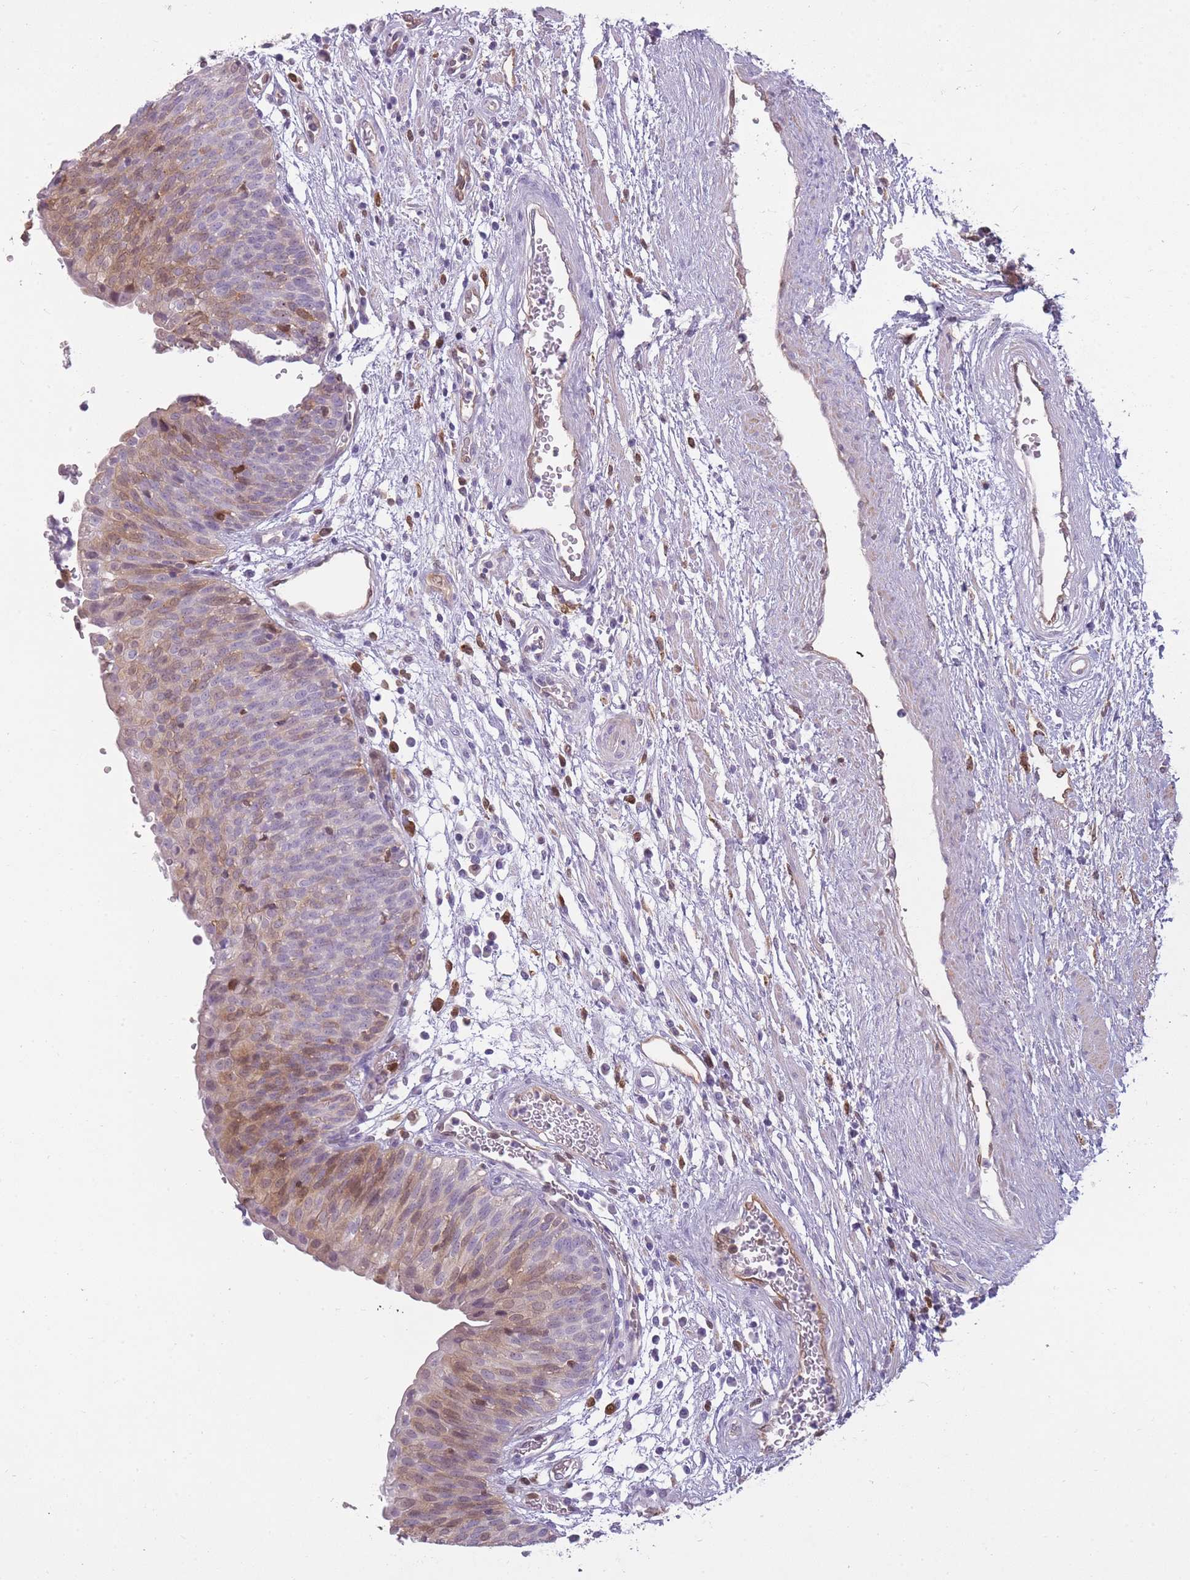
{"staining": {"intensity": "moderate", "quantity": "<25%", "location": "cytoplasmic/membranous,nuclear"}, "tissue": "urinary bladder", "cell_type": "Urothelial cells", "image_type": "normal", "snomed": [{"axis": "morphology", "description": "Normal tissue, NOS"}, {"axis": "topography", "description": "Urinary bladder"}], "caption": "Immunohistochemistry micrograph of normal urinary bladder: human urinary bladder stained using immunohistochemistry demonstrates low levels of moderate protein expression localized specifically in the cytoplasmic/membranous,nuclear of urothelial cells, appearing as a cytoplasmic/membranous,nuclear brown color.", "gene": "LGALS9B", "patient": {"sex": "male", "age": 55}}